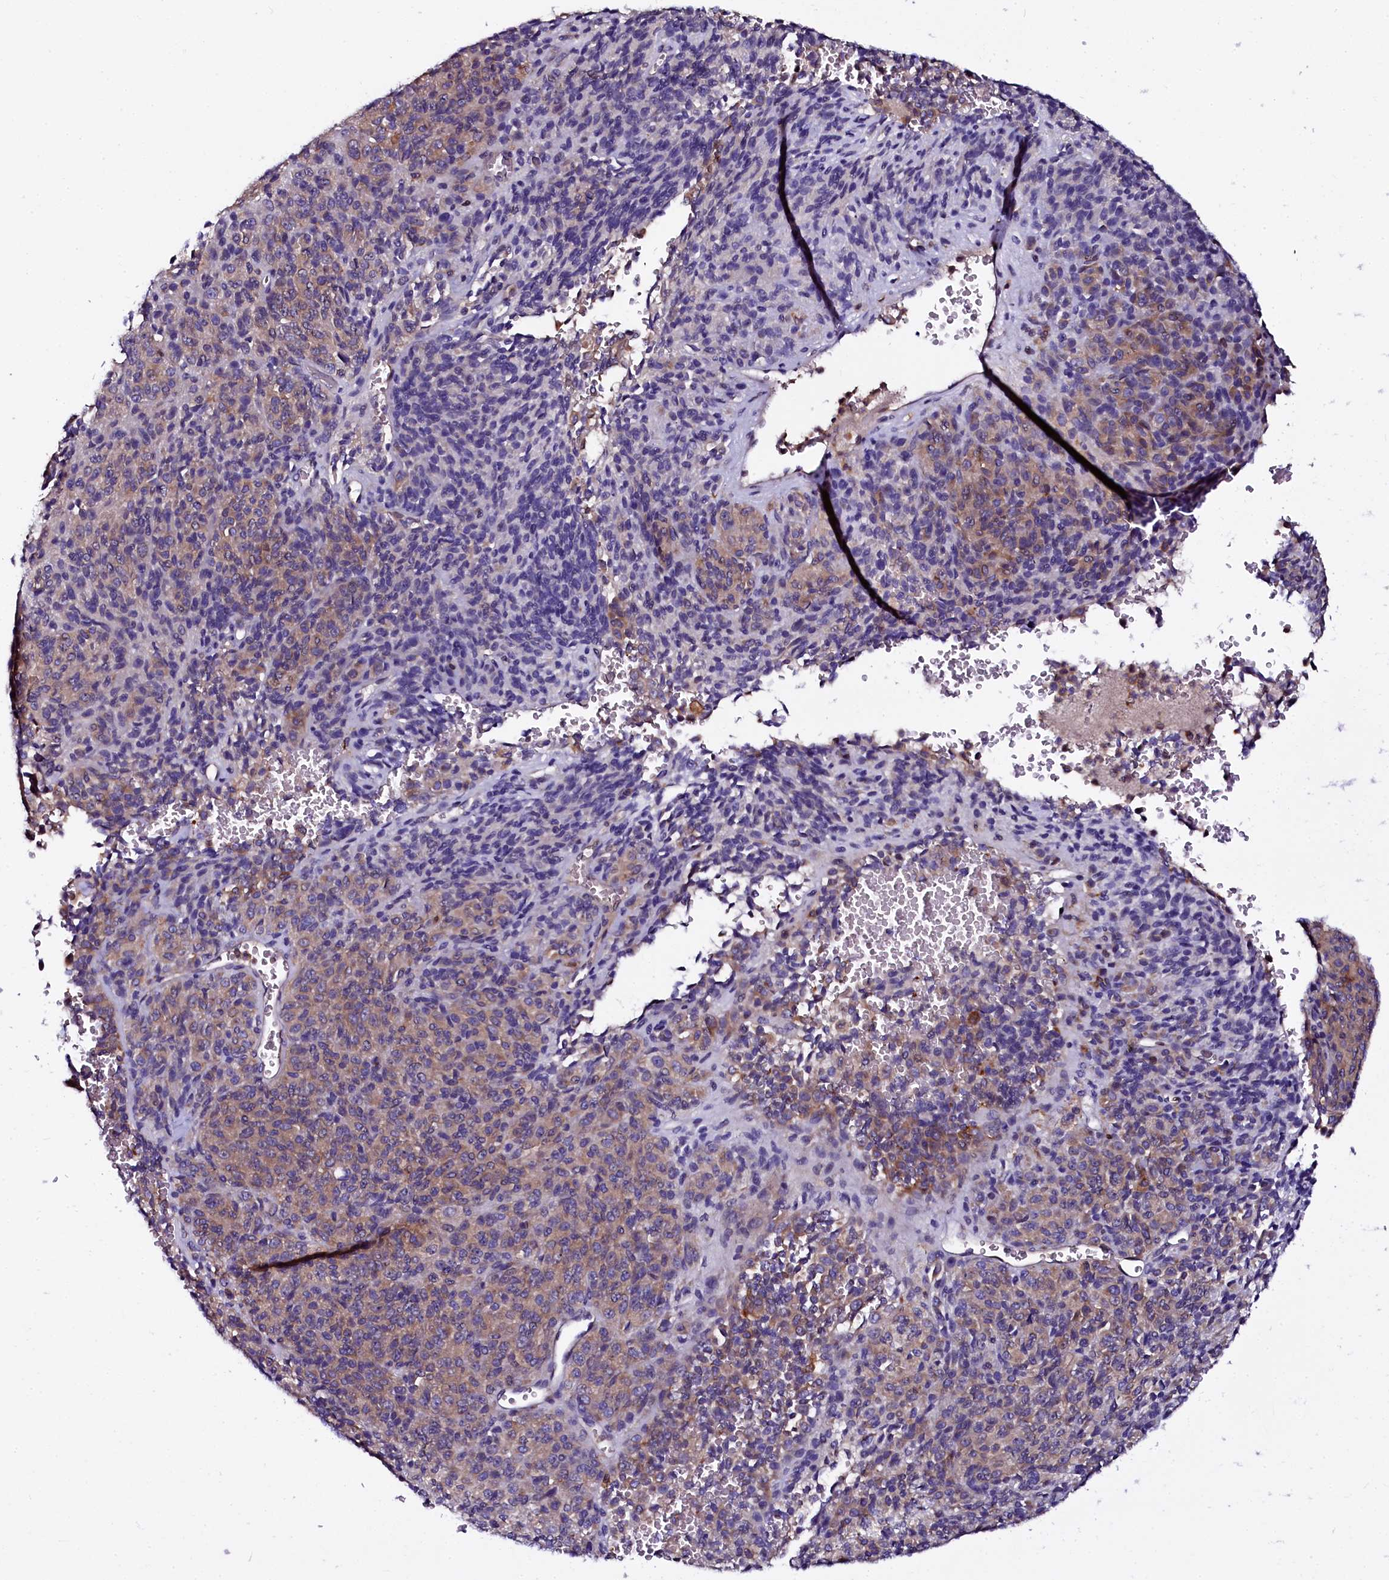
{"staining": {"intensity": "moderate", "quantity": ">75%", "location": "cytoplasmic/membranous"}, "tissue": "melanoma", "cell_type": "Tumor cells", "image_type": "cancer", "snomed": [{"axis": "morphology", "description": "Malignant melanoma, Metastatic site"}, {"axis": "topography", "description": "Brain"}], "caption": "Melanoma was stained to show a protein in brown. There is medium levels of moderate cytoplasmic/membranous positivity in approximately >75% of tumor cells. (Brightfield microscopy of DAB IHC at high magnification).", "gene": "OTOL1", "patient": {"sex": "female", "age": 56}}